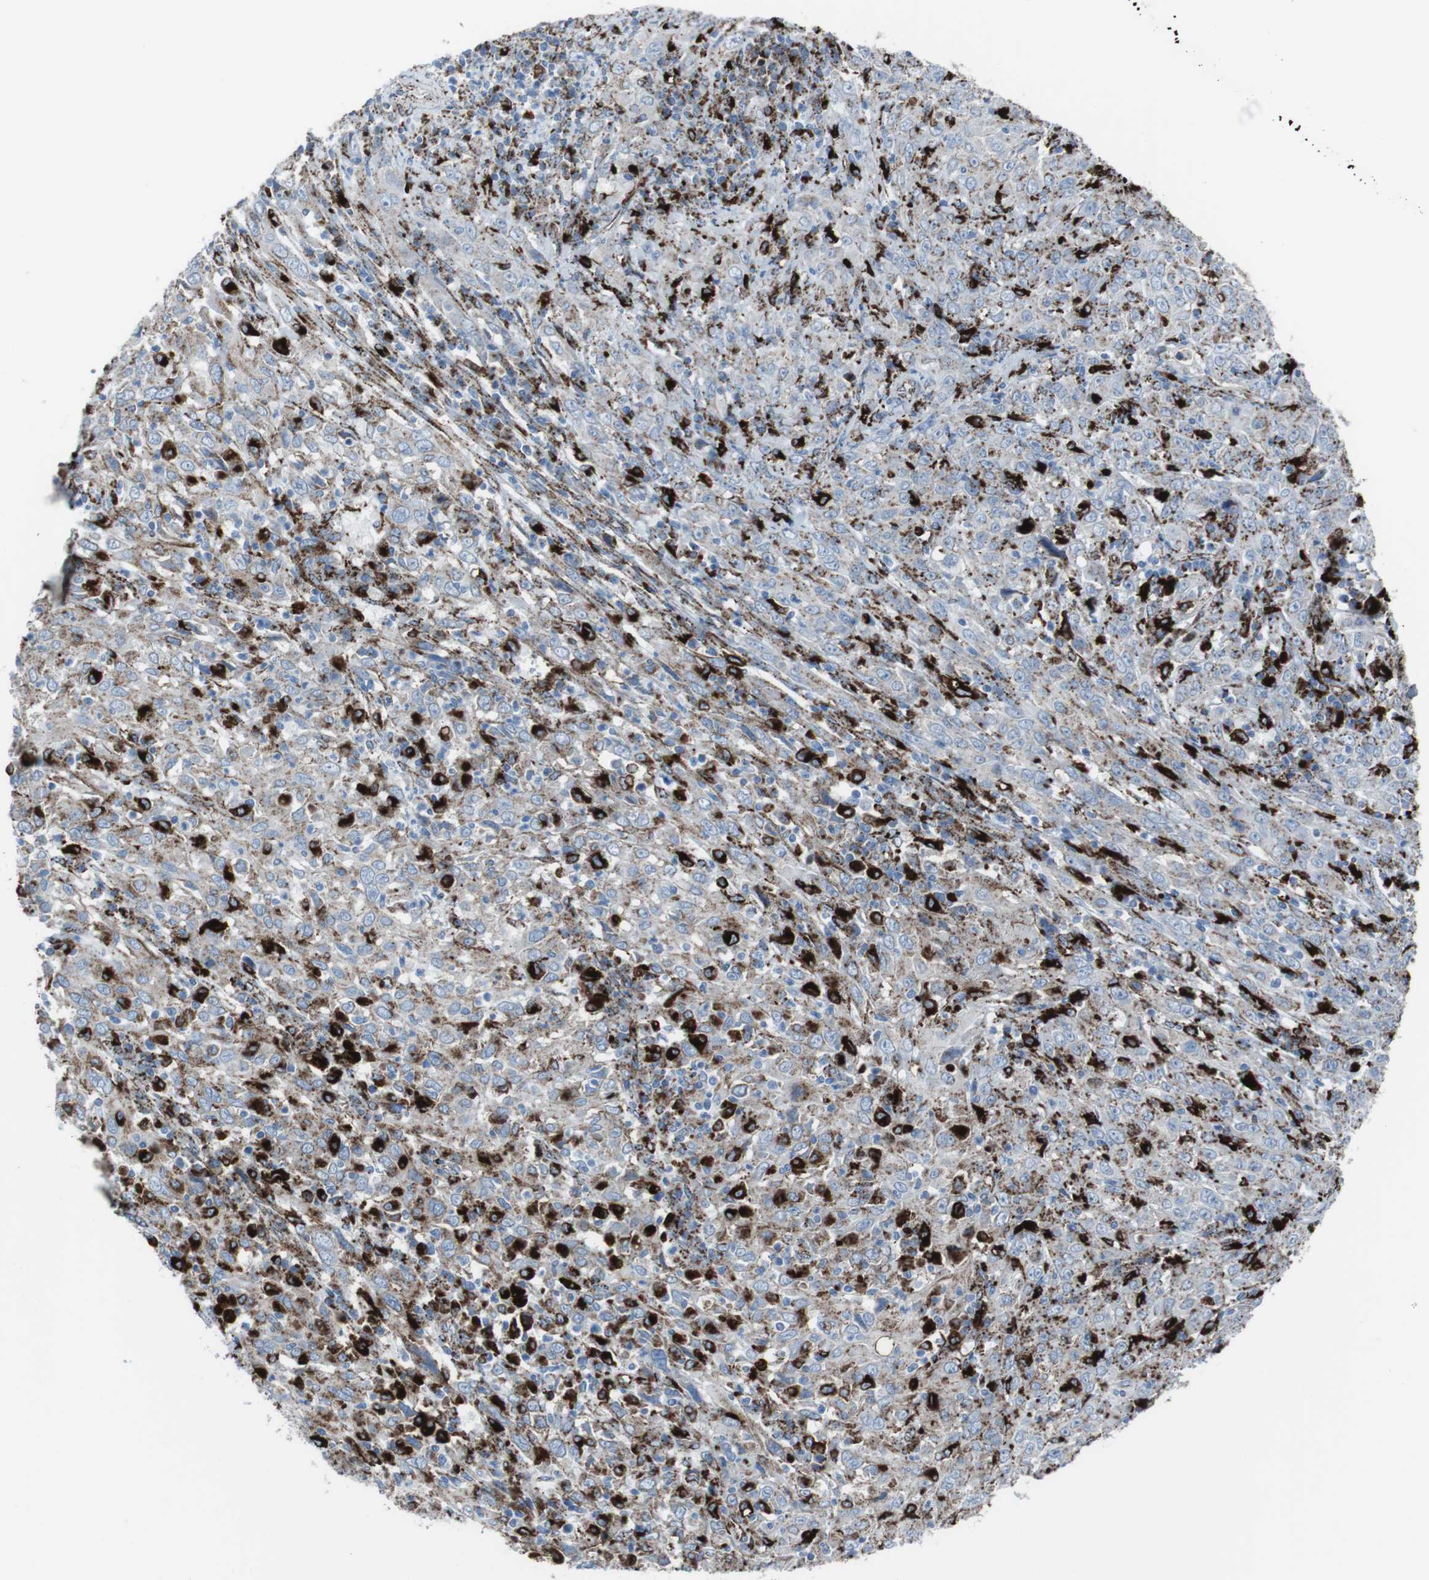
{"staining": {"intensity": "moderate", "quantity": "25%-75%", "location": "cytoplasmic/membranous"}, "tissue": "cervical cancer", "cell_type": "Tumor cells", "image_type": "cancer", "snomed": [{"axis": "morphology", "description": "Squamous cell carcinoma, NOS"}, {"axis": "topography", "description": "Cervix"}], "caption": "DAB (3,3'-diaminobenzidine) immunohistochemical staining of cervical cancer shows moderate cytoplasmic/membranous protein expression in about 25%-75% of tumor cells.", "gene": "SCARB2", "patient": {"sex": "female", "age": 46}}